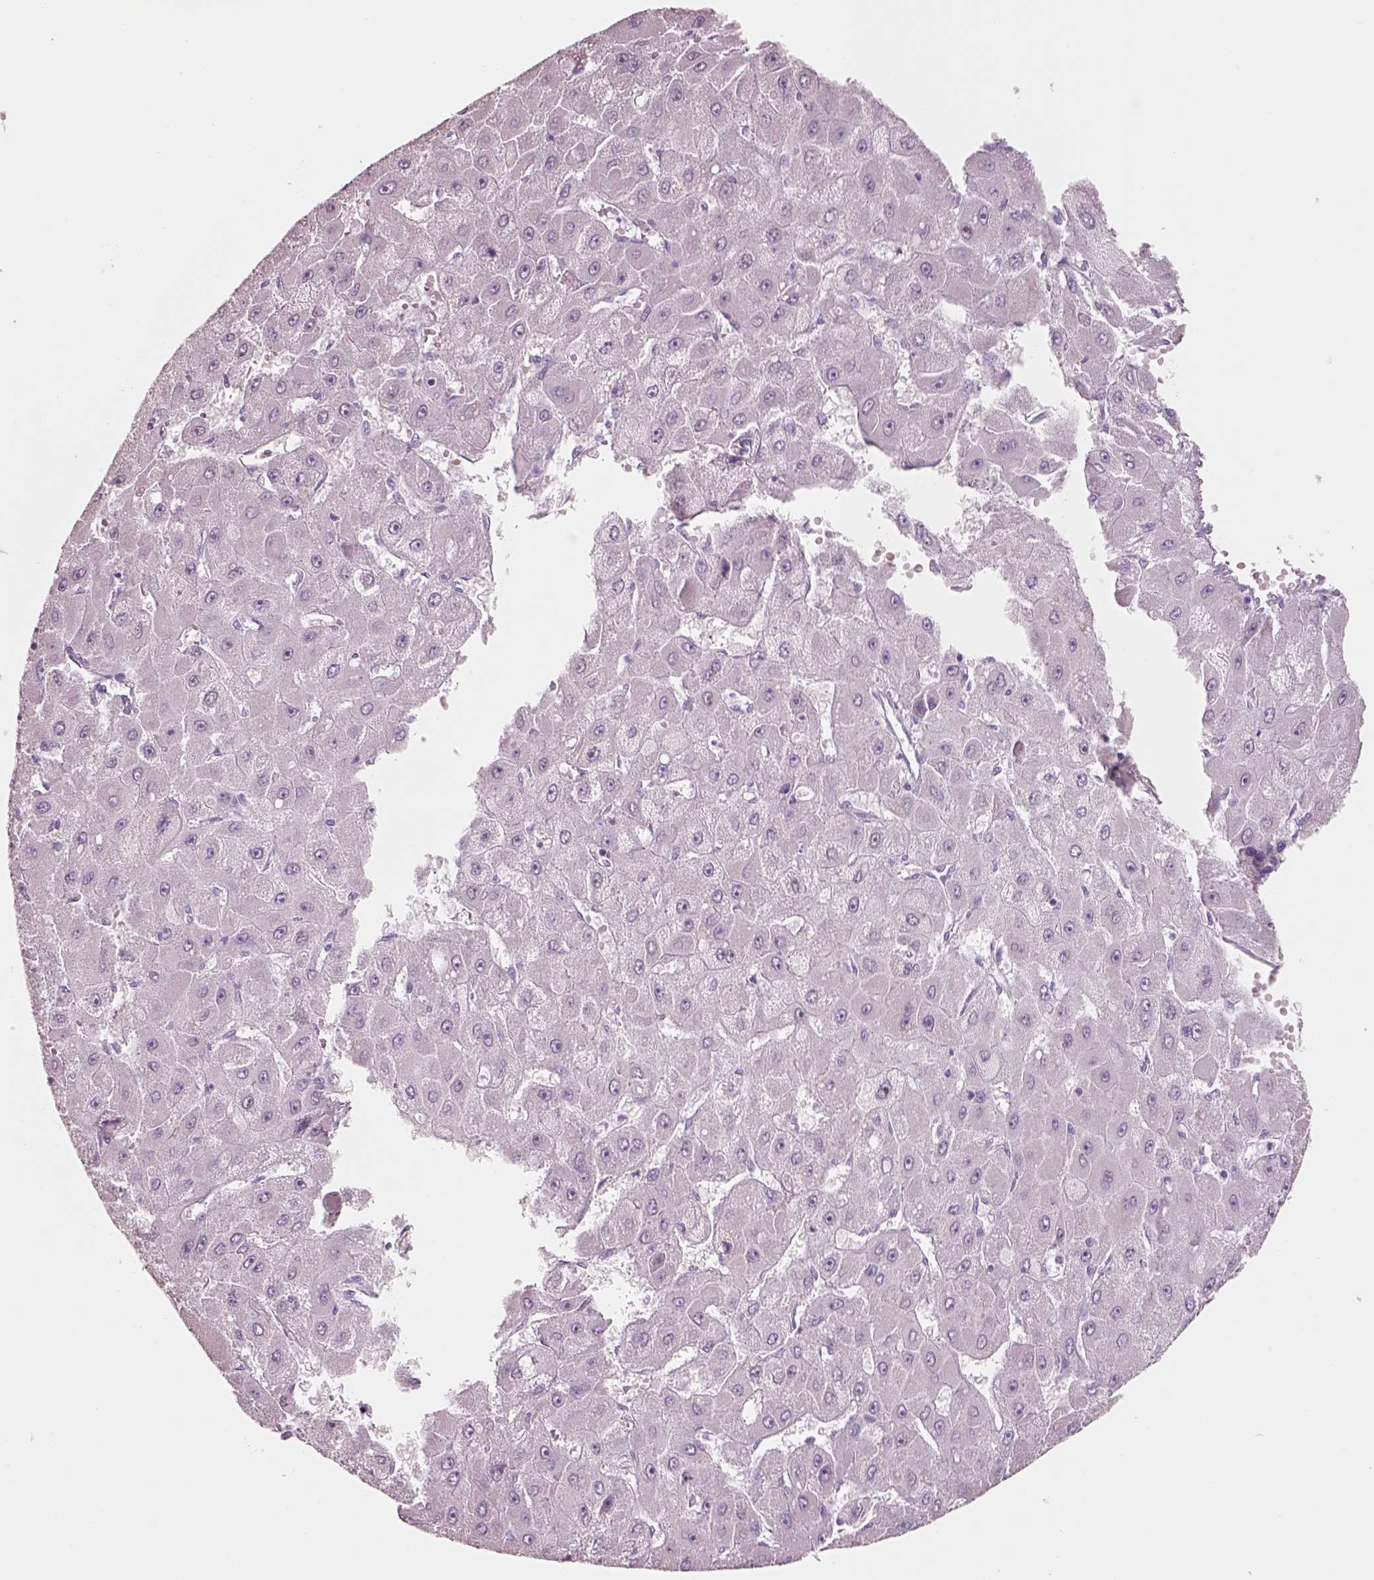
{"staining": {"intensity": "negative", "quantity": "none", "location": "none"}, "tissue": "liver cancer", "cell_type": "Tumor cells", "image_type": "cancer", "snomed": [{"axis": "morphology", "description": "Carcinoma, Hepatocellular, NOS"}, {"axis": "topography", "description": "Liver"}], "caption": "This is a histopathology image of immunohistochemistry (IHC) staining of liver hepatocellular carcinoma, which shows no staining in tumor cells.", "gene": "PNOC", "patient": {"sex": "female", "age": 25}}